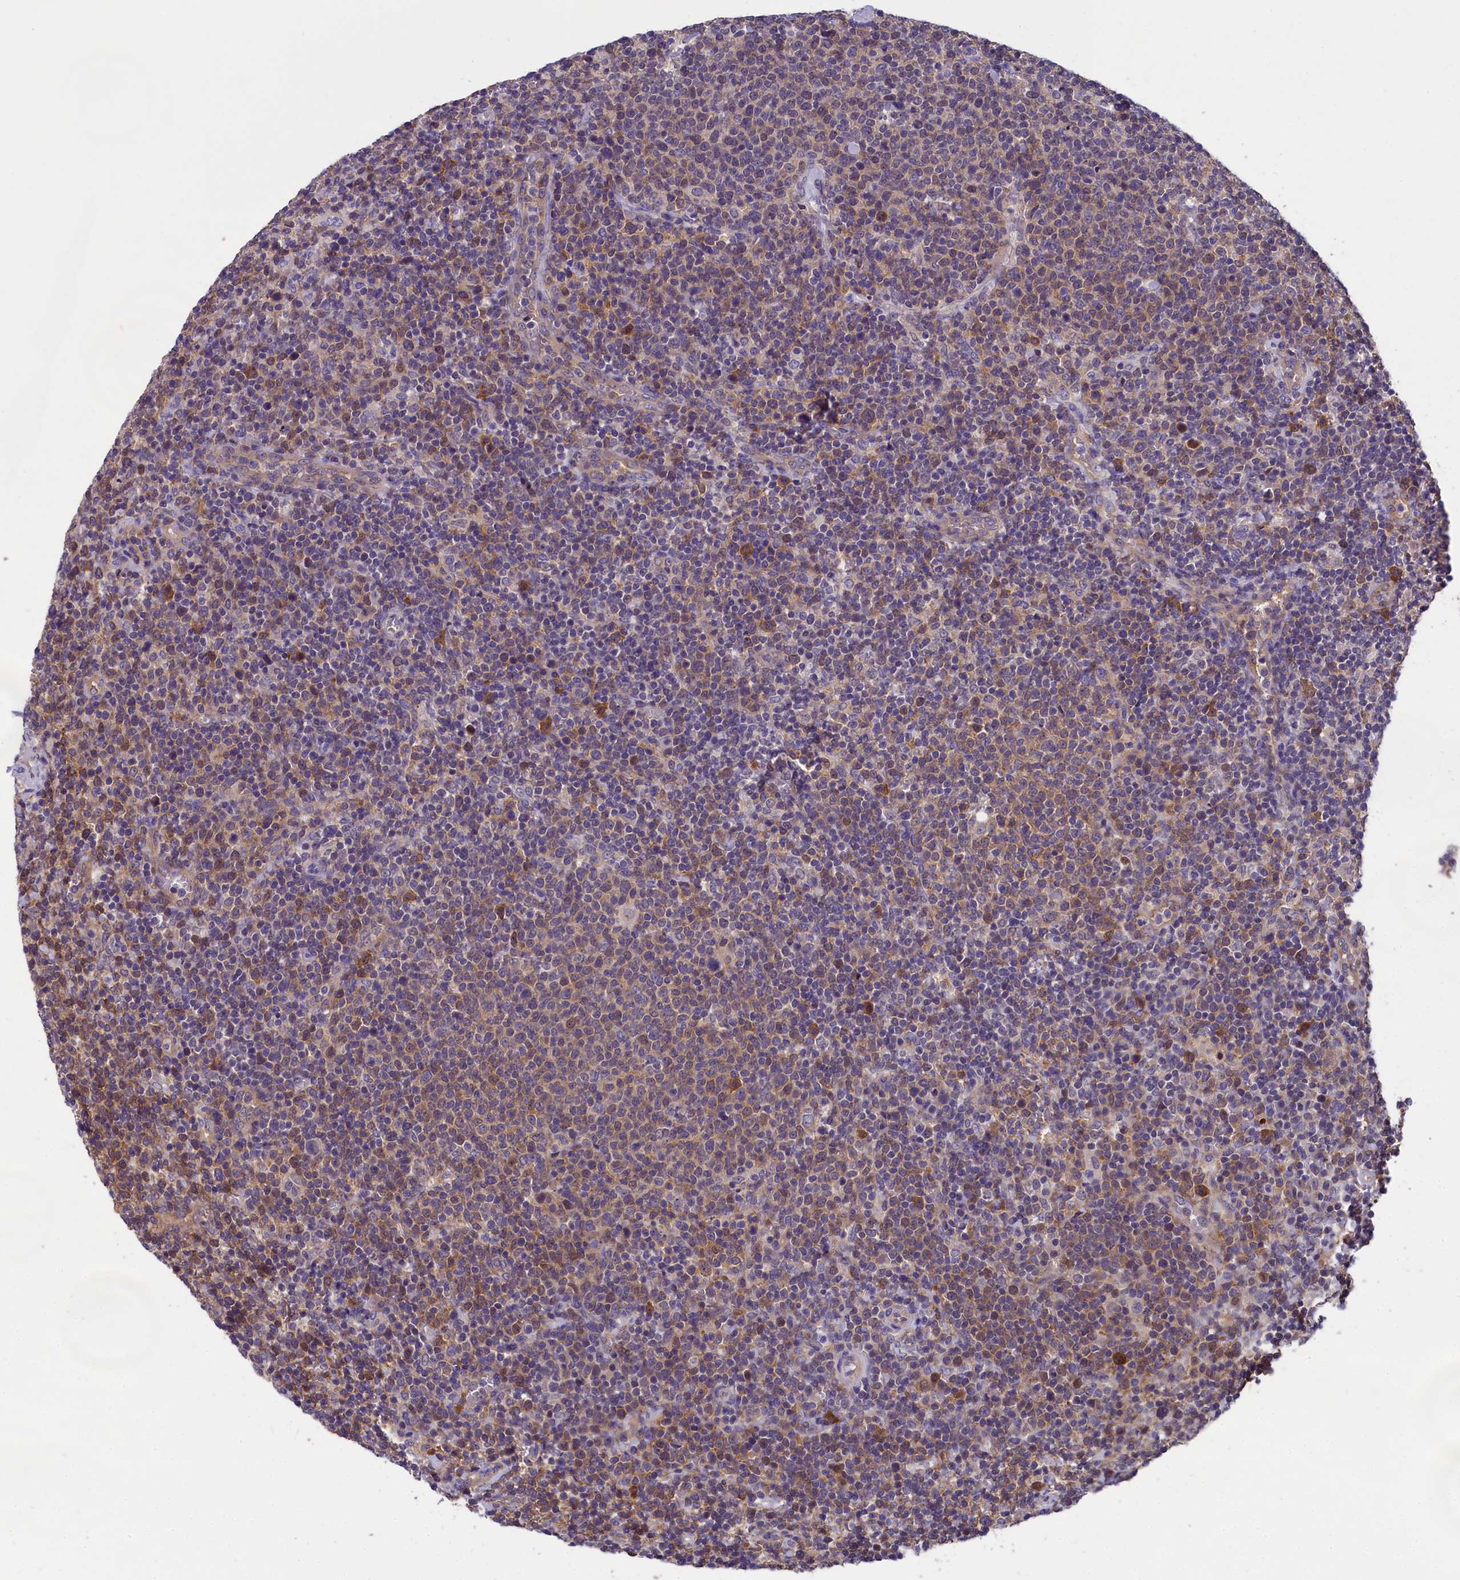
{"staining": {"intensity": "weak", "quantity": "25%-75%", "location": "cytoplasmic/membranous"}, "tissue": "lymphoma", "cell_type": "Tumor cells", "image_type": "cancer", "snomed": [{"axis": "morphology", "description": "Malignant lymphoma, non-Hodgkin's type, High grade"}, {"axis": "topography", "description": "Lymph node"}], "caption": "Immunohistochemical staining of human lymphoma demonstrates low levels of weak cytoplasmic/membranous protein staining in about 25%-75% of tumor cells. The staining was performed using DAB (3,3'-diaminobenzidine) to visualize the protein expression in brown, while the nuclei were stained in blue with hematoxylin (Magnification: 20x).", "gene": "ABCC8", "patient": {"sex": "male", "age": 61}}